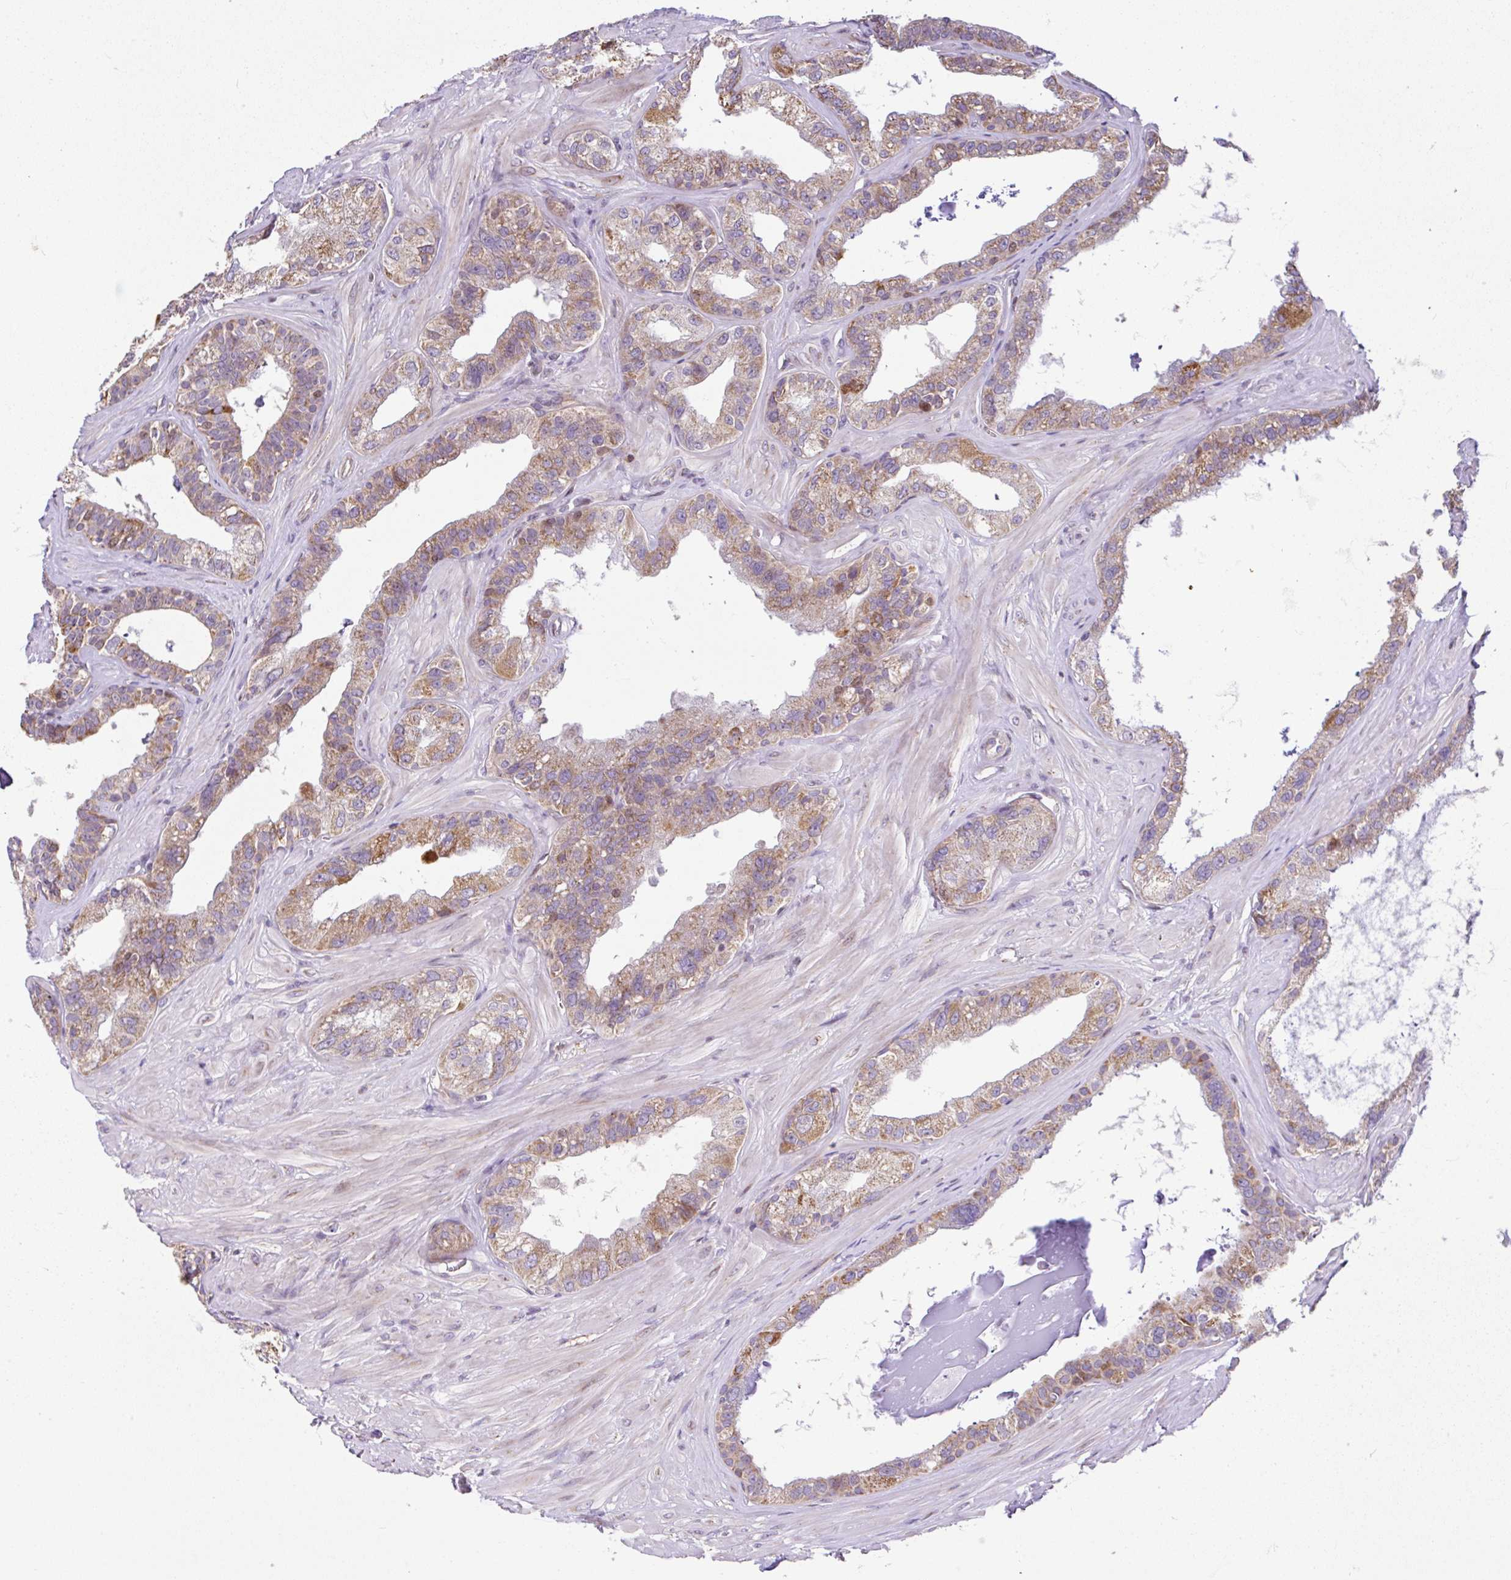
{"staining": {"intensity": "moderate", "quantity": ">75%", "location": "cytoplasmic/membranous"}, "tissue": "seminal vesicle", "cell_type": "Glandular cells", "image_type": "normal", "snomed": [{"axis": "morphology", "description": "Normal tissue, NOS"}, {"axis": "topography", "description": "Seminal veicle"}, {"axis": "topography", "description": "Peripheral nerve tissue"}], "caption": "Glandular cells exhibit medium levels of moderate cytoplasmic/membranous positivity in about >75% of cells in normal seminal vesicle. (DAB IHC with brightfield microscopy, high magnification).", "gene": "FIGNL1", "patient": {"sex": "male", "age": 76}}